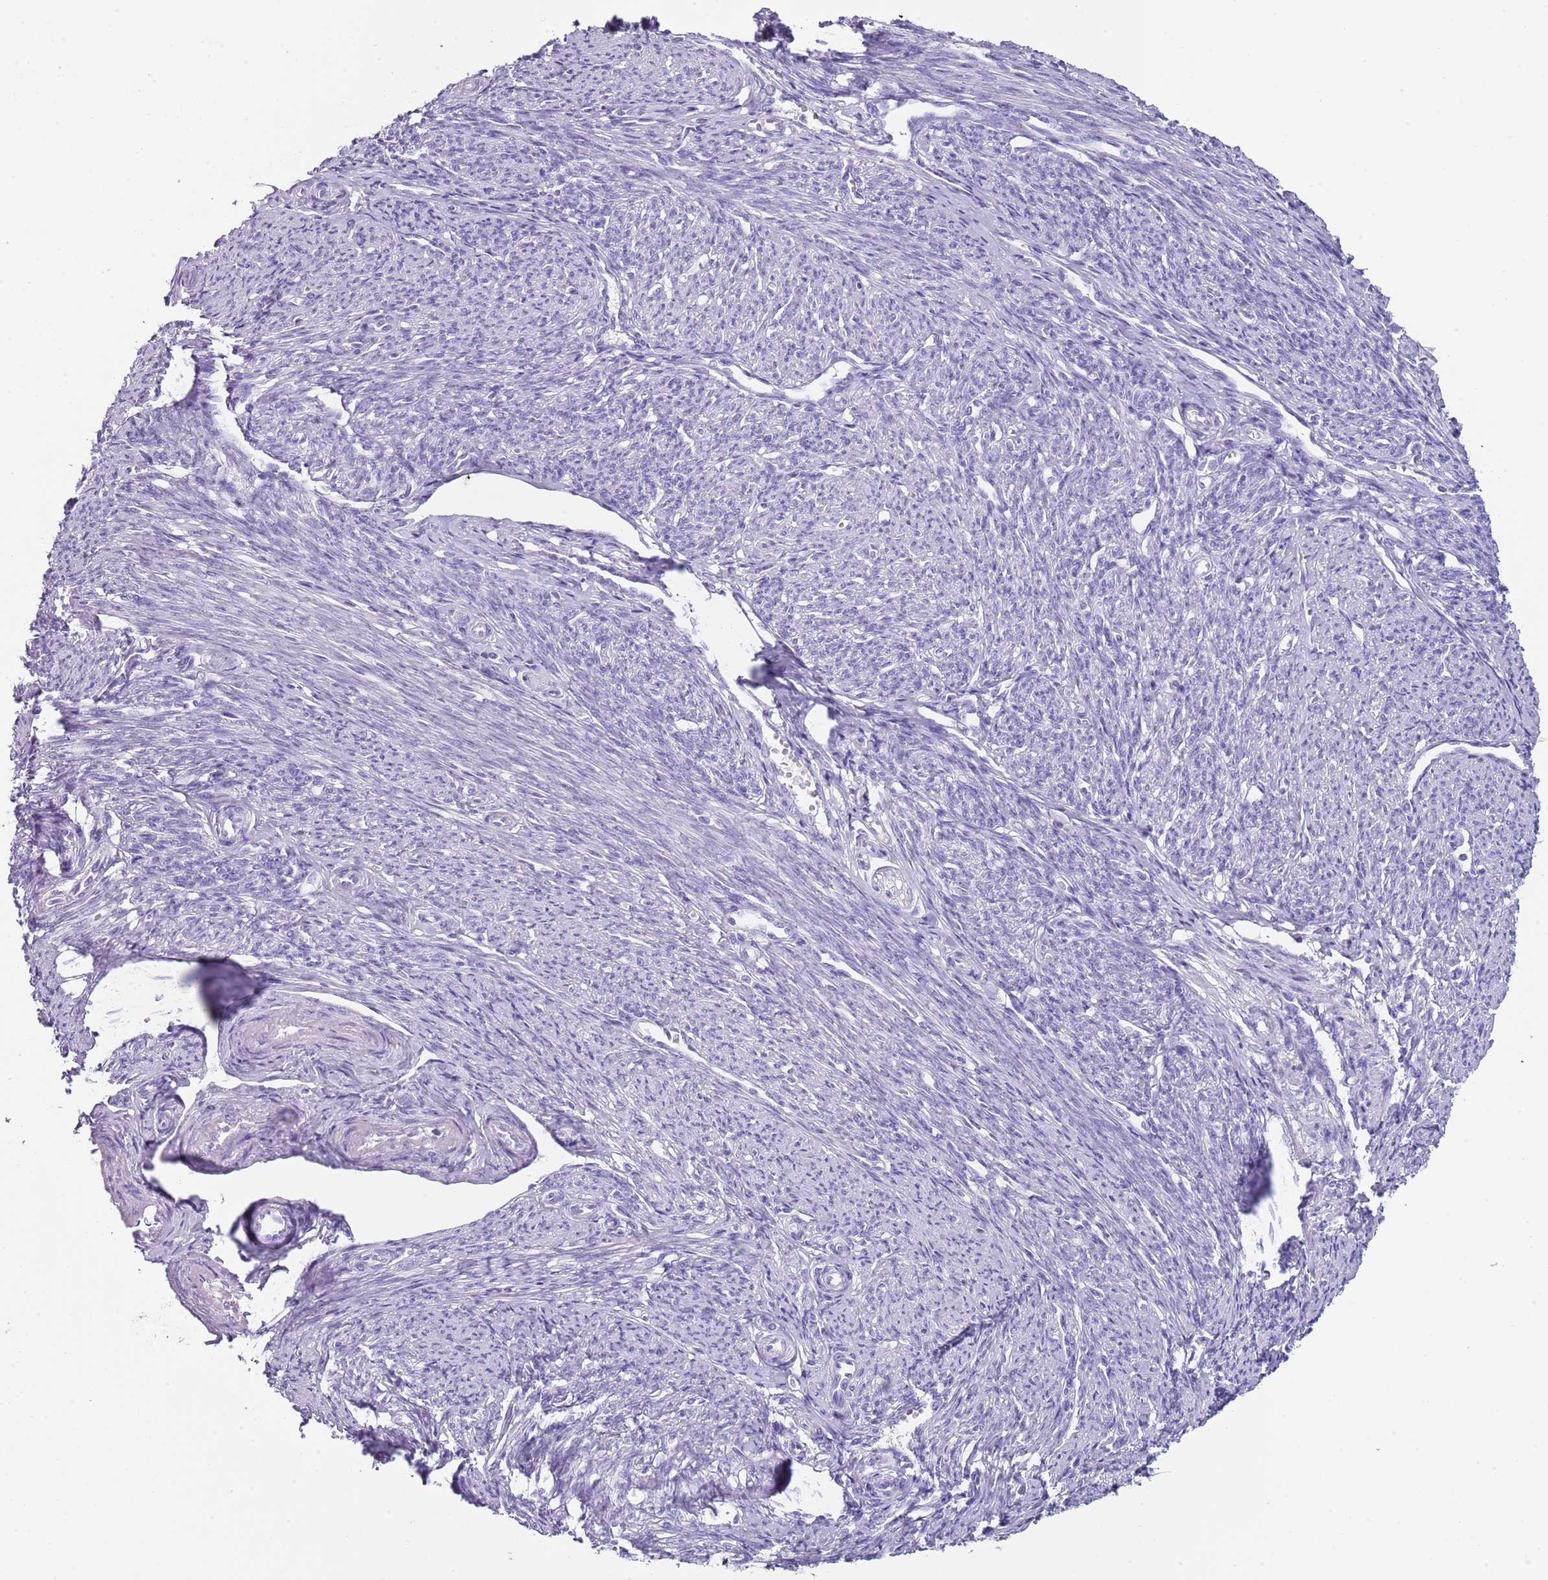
{"staining": {"intensity": "negative", "quantity": "none", "location": "none"}, "tissue": "smooth muscle", "cell_type": "Smooth muscle cells", "image_type": "normal", "snomed": [{"axis": "morphology", "description": "Normal tissue, NOS"}, {"axis": "topography", "description": "Smooth muscle"}, {"axis": "topography", "description": "Uterus"}], "caption": "This is an immunohistochemistry micrograph of benign smooth muscle. There is no expression in smooth muscle cells.", "gene": "ENSG00000271254", "patient": {"sex": "female", "age": 59}}